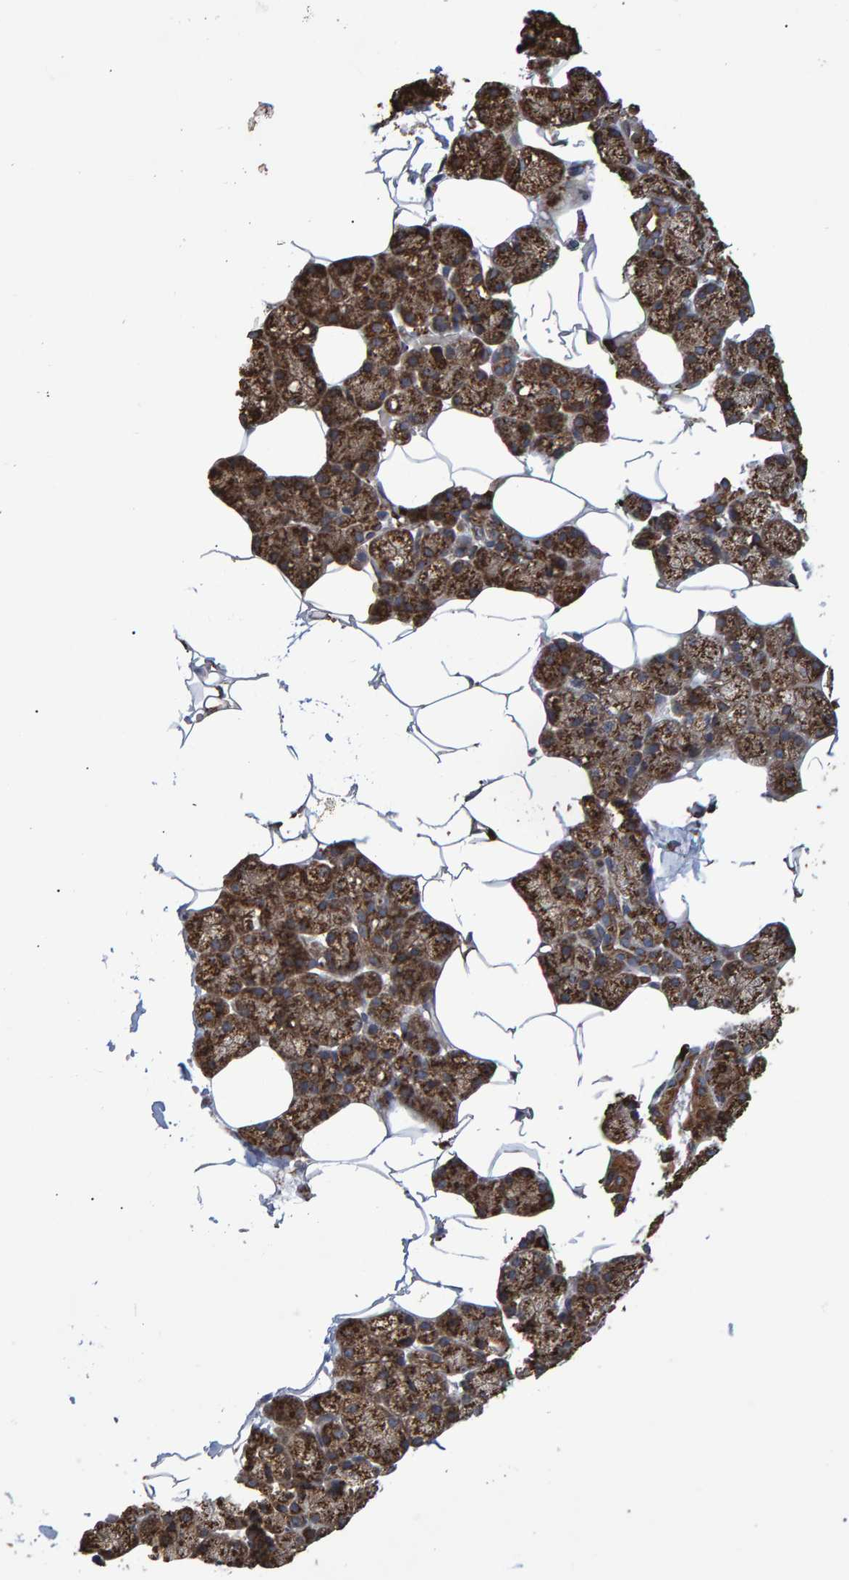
{"staining": {"intensity": "strong", "quantity": ">75%", "location": "cytoplasmic/membranous"}, "tissue": "salivary gland", "cell_type": "Glandular cells", "image_type": "normal", "snomed": [{"axis": "morphology", "description": "Normal tissue, NOS"}, {"axis": "topography", "description": "Salivary gland"}], "caption": "Protein analysis of benign salivary gland reveals strong cytoplasmic/membranous positivity in about >75% of glandular cells.", "gene": "FAM117A", "patient": {"sex": "male", "age": 62}}